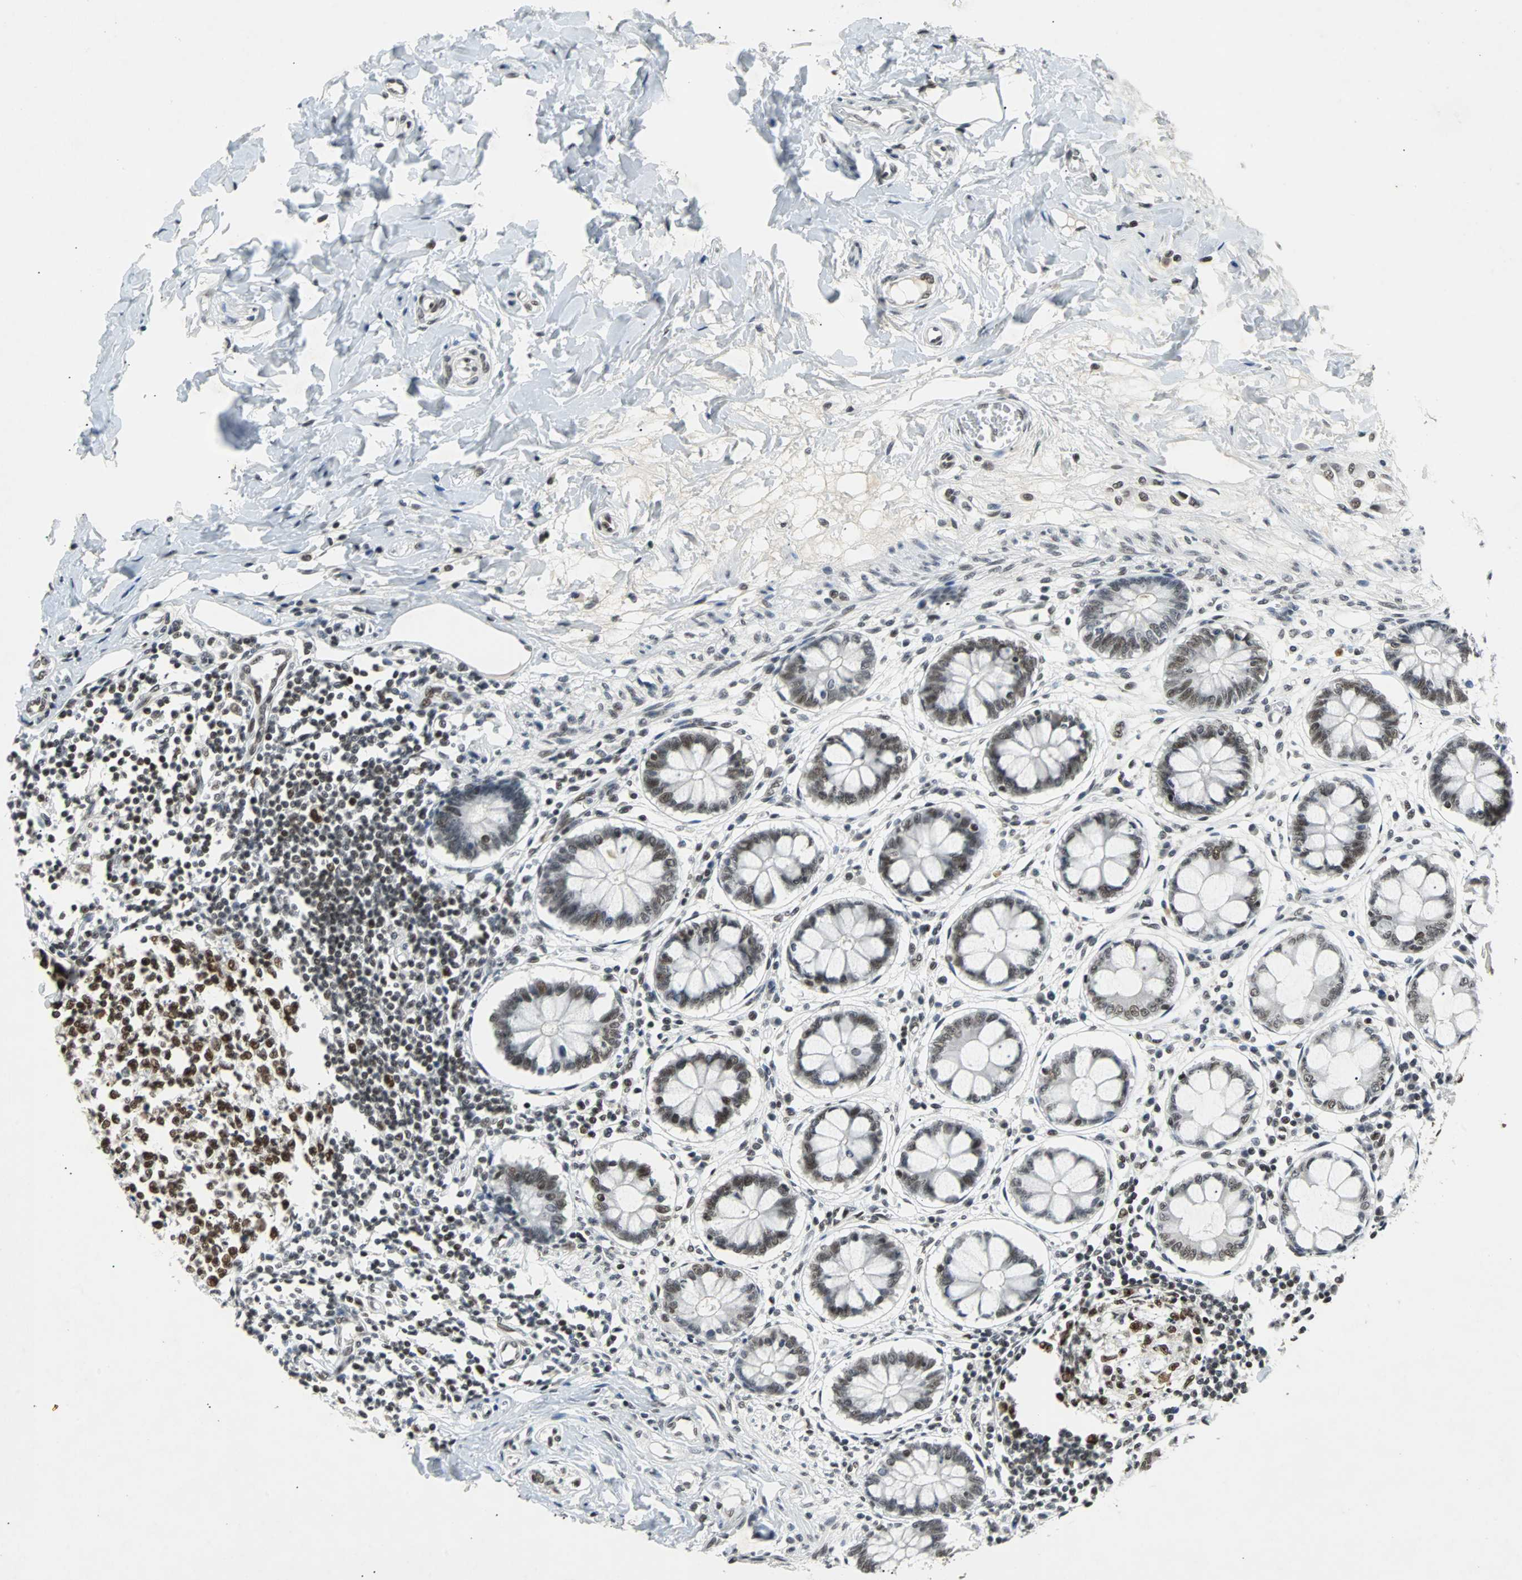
{"staining": {"intensity": "weak", "quantity": ">75%", "location": "nuclear"}, "tissue": "colon", "cell_type": "Endothelial cells", "image_type": "normal", "snomed": [{"axis": "morphology", "description": "Normal tissue, NOS"}, {"axis": "morphology", "description": "Adenocarcinoma, NOS"}, {"axis": "topography", "description": "Colon"}, {"axis": "topography", "description": "Peripheral nerve tissue"}], "caption": "A low amount of weak nuclear staining is identified in approximately >75% of endothelial cells in benign colon. (IHC, brightfield microscopy, high magnification).", "gene": "GATAD2A", "patient": {"sex": "male", "age": 14}}